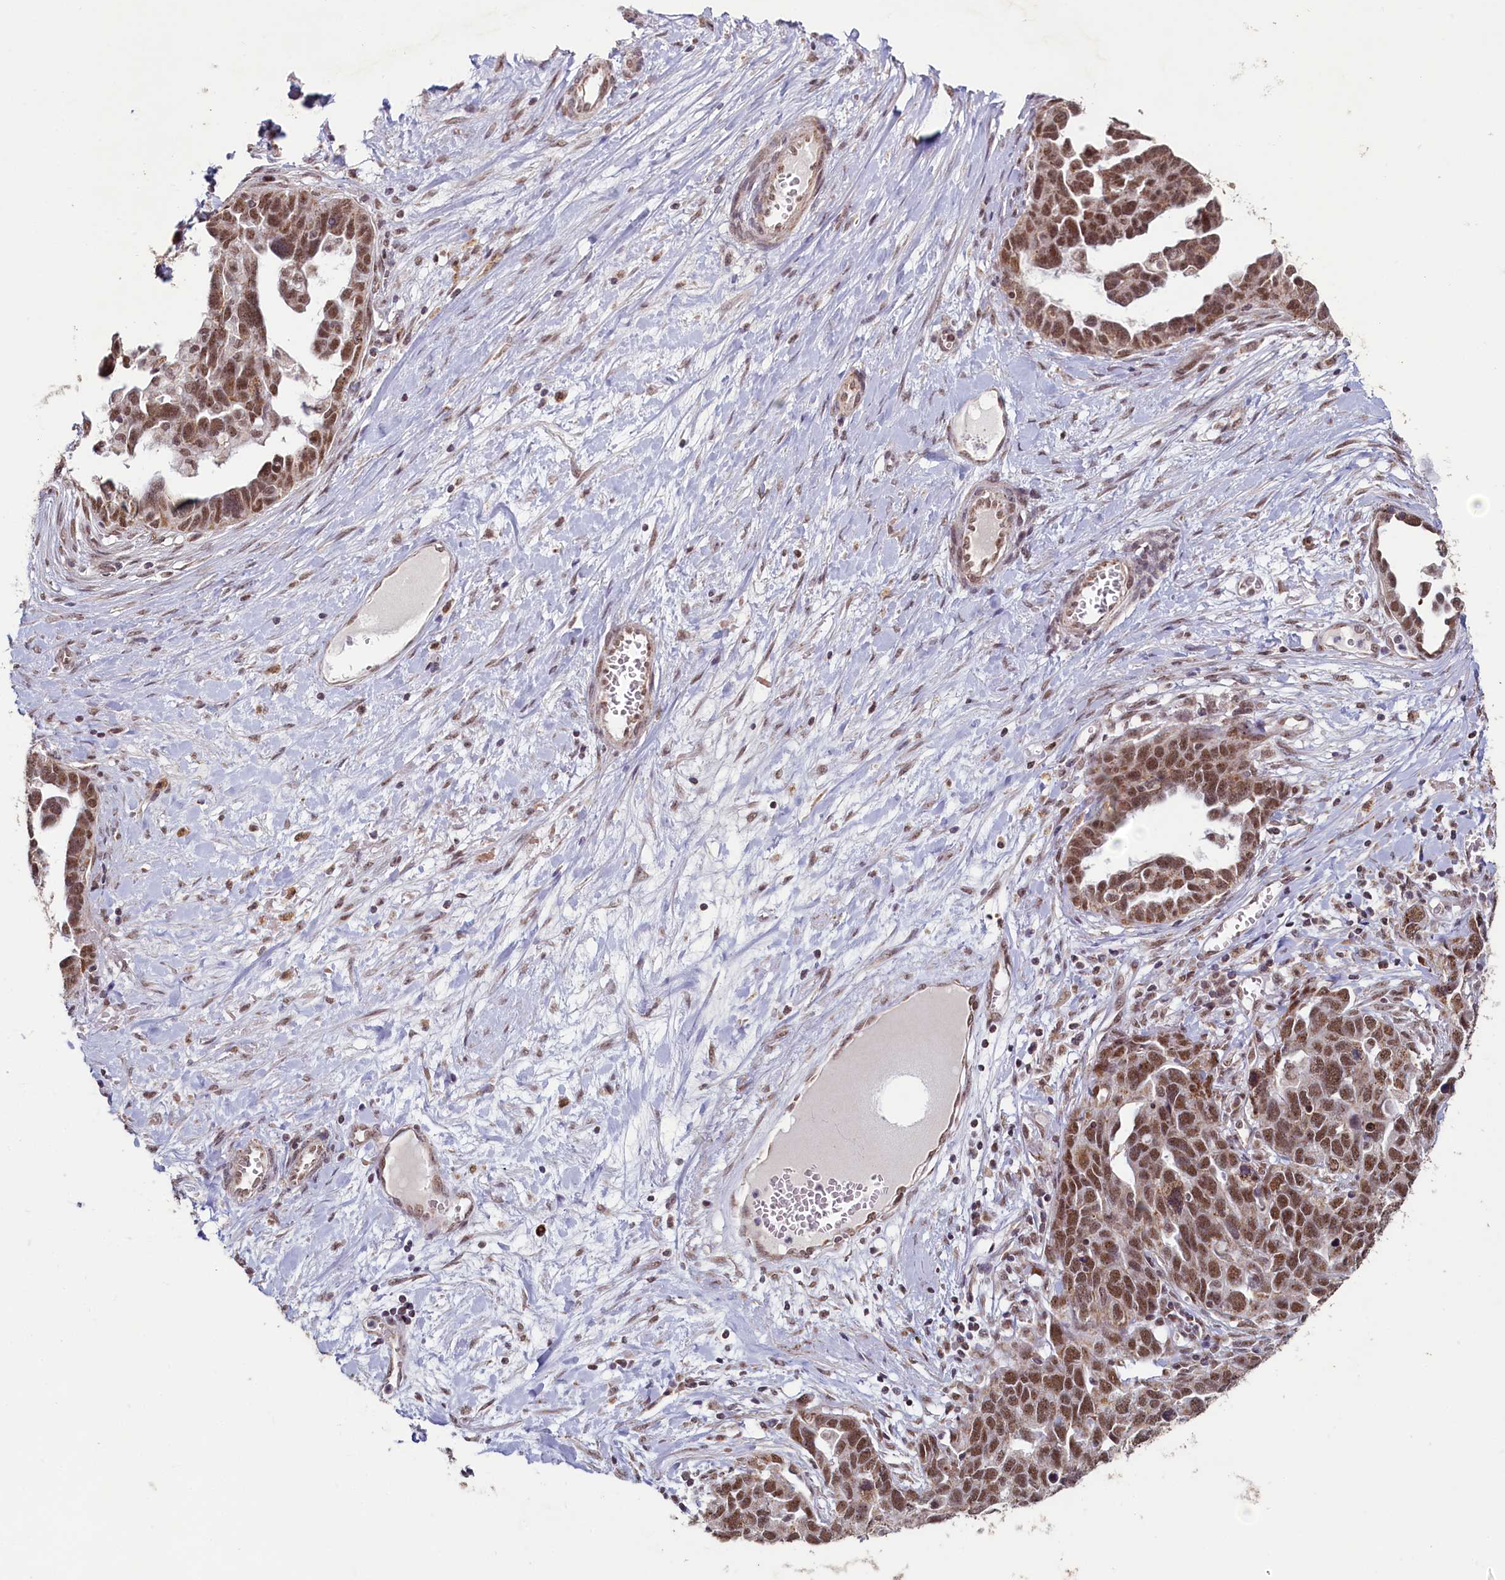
{"staining": {"intensity": "strong", "quantity": ">75%", "location": "nuclear"}, "tissue": "ovarian cancer", "cell_type": "Tumor cells", "image_type": "cancer", "snomed": [{"axis": "morphology", "description": "Cystadenocarcinoma, serous, NOS"}, {"axis": "topography", "description": "Ovary"}], "caption": "High-power microscopy captured an IHC photomicrograph of serous cystadenocarcinoma (ovarian), revealing strong nuclear positivity in approximately >75% of tumor cells.", "gene": "PDE6D", "patient": {"sex": "female", "age": 54}}